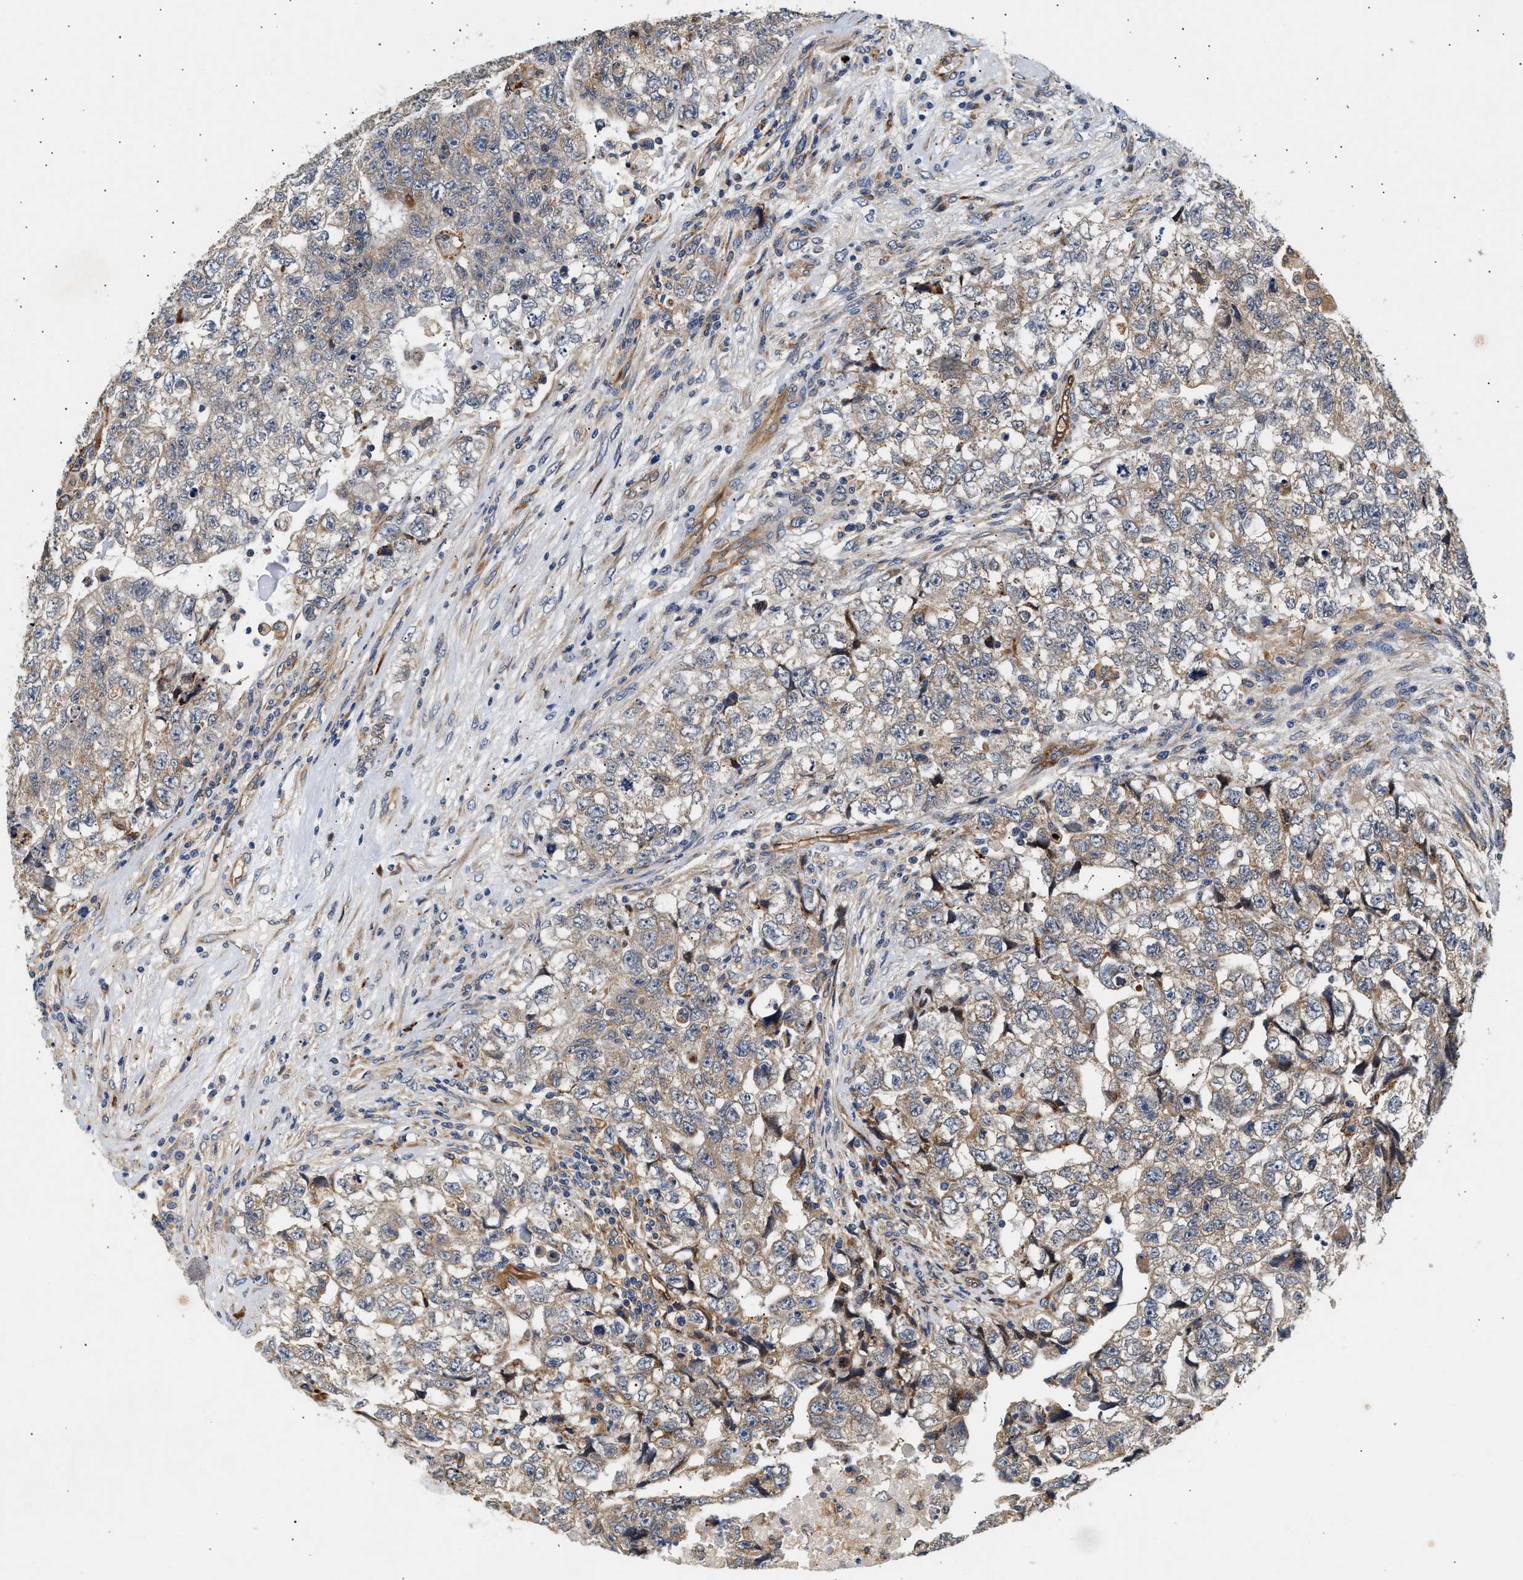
{"staining": {"intensity": "weak", "quantity": "<25%", "location": "cytoplasmic/membranous"}, "tissue": "testis cancer", "cell_type": "Tumor cells", "image_type": "cancer", "snomed": [{"axis": "morphology", "description": "Carcinoma, Embryonal, NOS"}, {"axis": "topography", "description": "Testis"}], "caption": "An IHC photomicrograph of embryonal carcinoma (testis) is shown. There is no staining in tumor cells of embryonal carcinoma (testis).", "gene": "IFT74", "patient": {"sex": "male", "age": 36}}